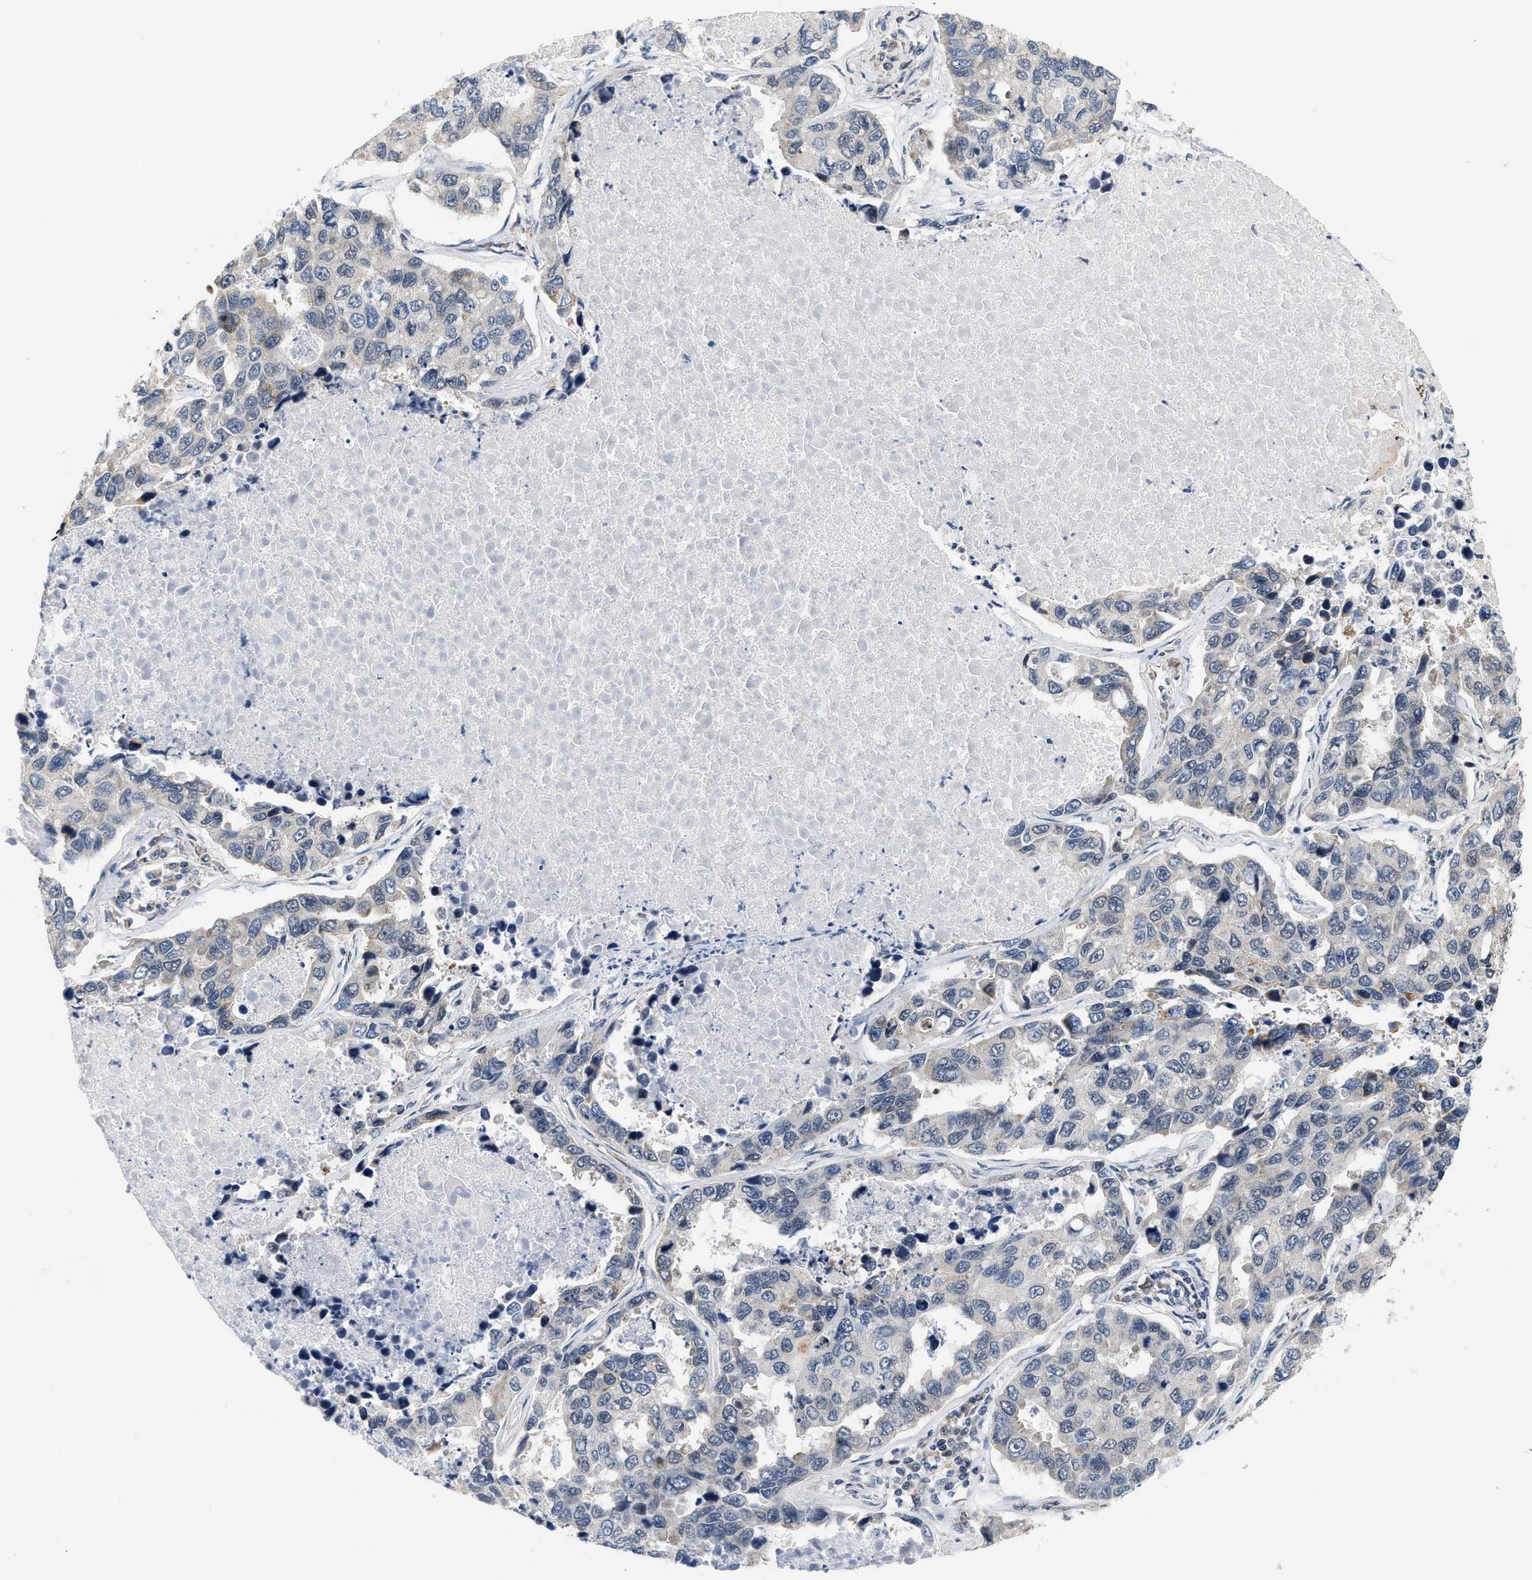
{"staining": {"intensity": "negative", "quantity": "none", "location": "none"}, "tissue": "lung cancer", "cell_type": "Tumor cells", "image_type": "cancer", "snomed": [{"axis": "morphology", "description": "Adenocarcinoma, NOS"}, {"axis": "topography", "description": "Lung"}], "caption": "DAB (3,3'-diaminobenzidine) immunohistochemical staining of lung cancer (adenocarcinoma) displays no significant positivity in tumor cells.", "gene": "GIGYF1", "patient": {"sex": "male", "age": 64}}